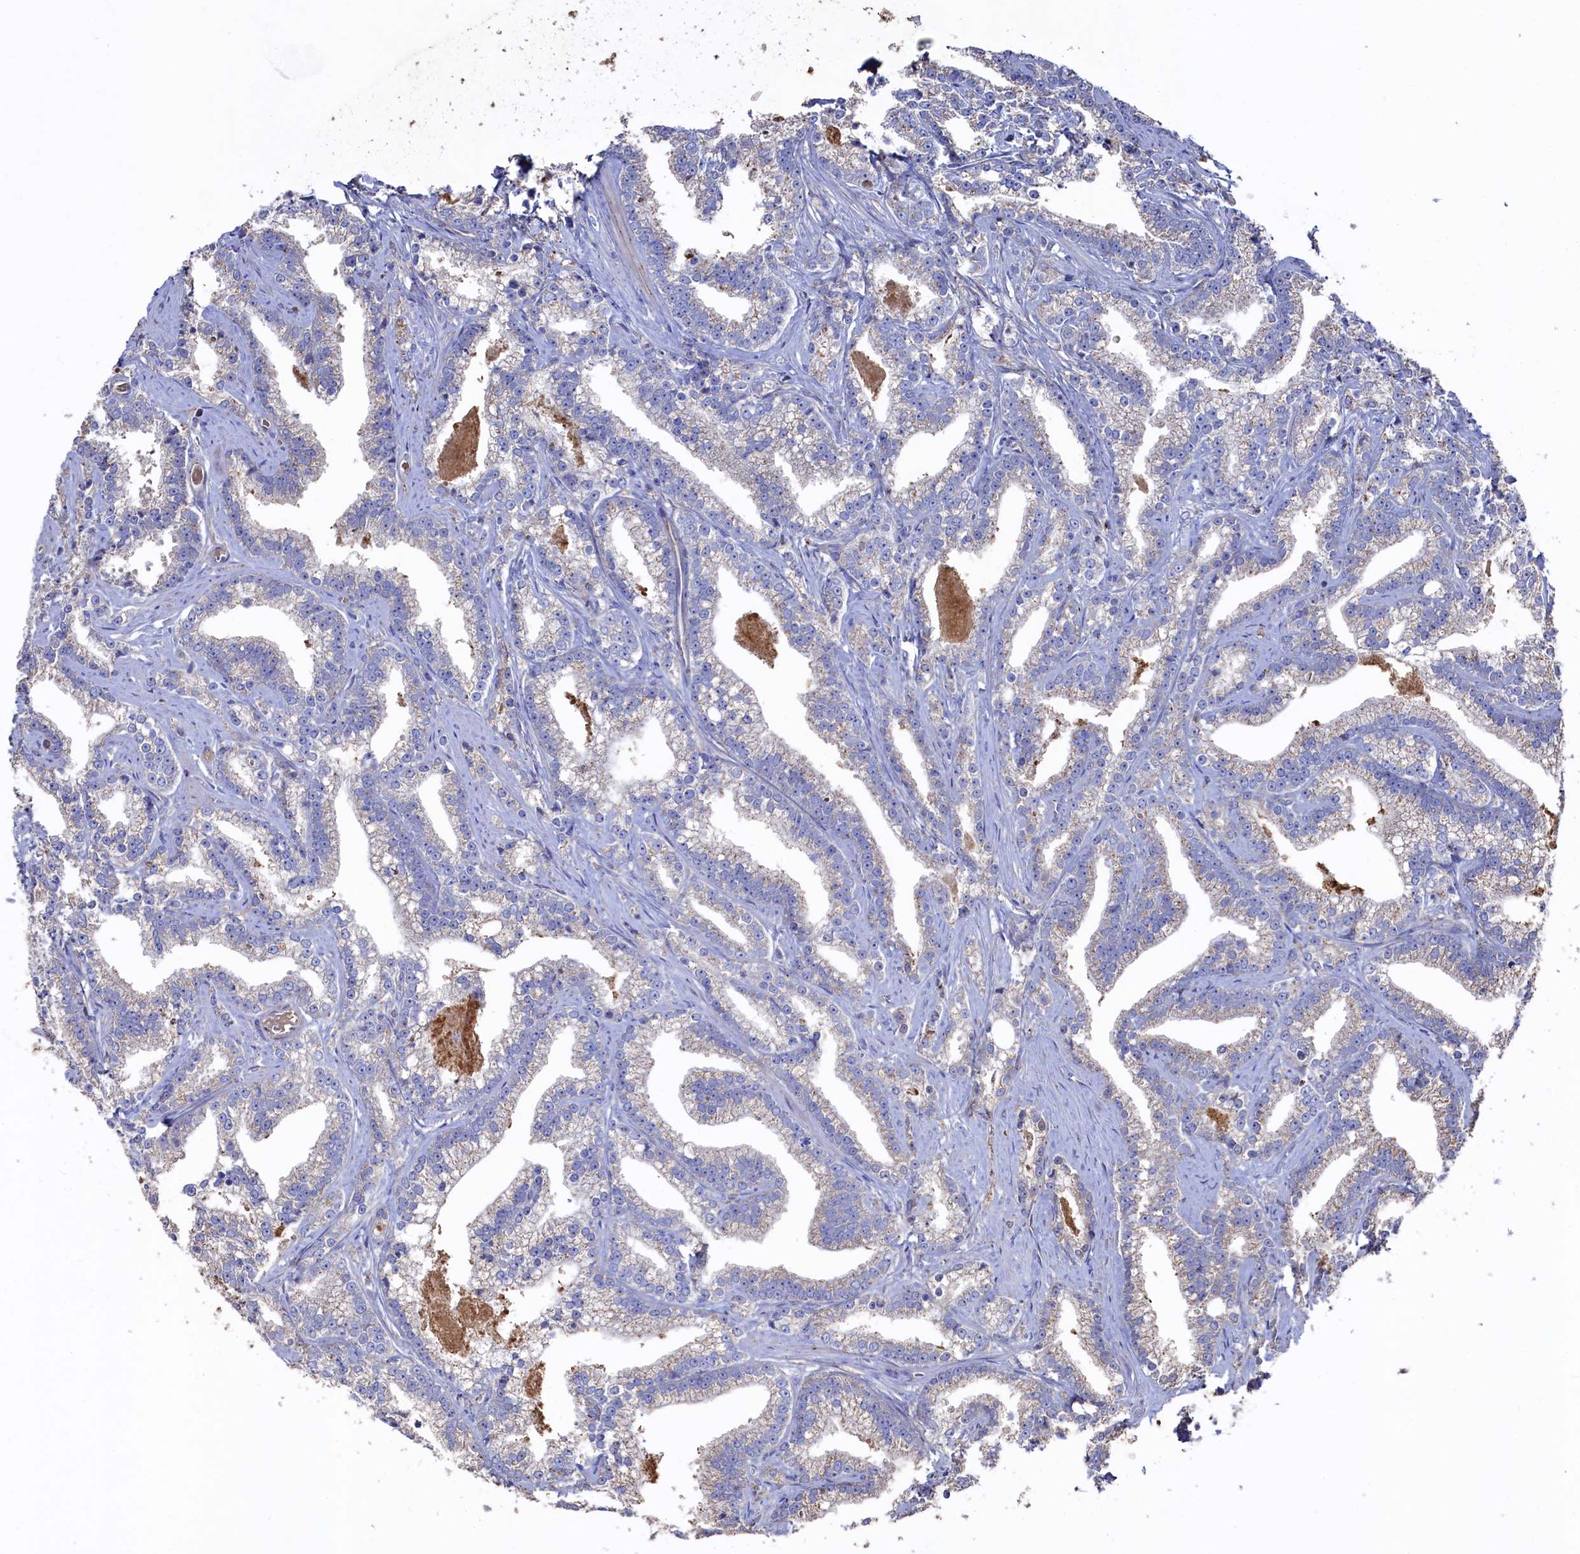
{"staining": {"intensity": "weak", "quantity": "<25%", "location": "cytoplasmic/membranous"}, "tissue": "prostate cancer", "cell_type": "Tumor cells", "image_type": "cancer", "snomed": [{"axis": "morphology", "description": "Adenocarcinoma, High grade"}, {"axis": "topography", "description": "Prostate and seminal vesicle, NOS"}], "caption": "Immunohistochemistry (IHC) micrograph of prostate cancer (adenocarcinoma (high-grade)) stained for a protein (brown), which demonstrates no staining in tumor cells.", "gene": "TK2", "patient": {"sex": "male", "age": 67}}